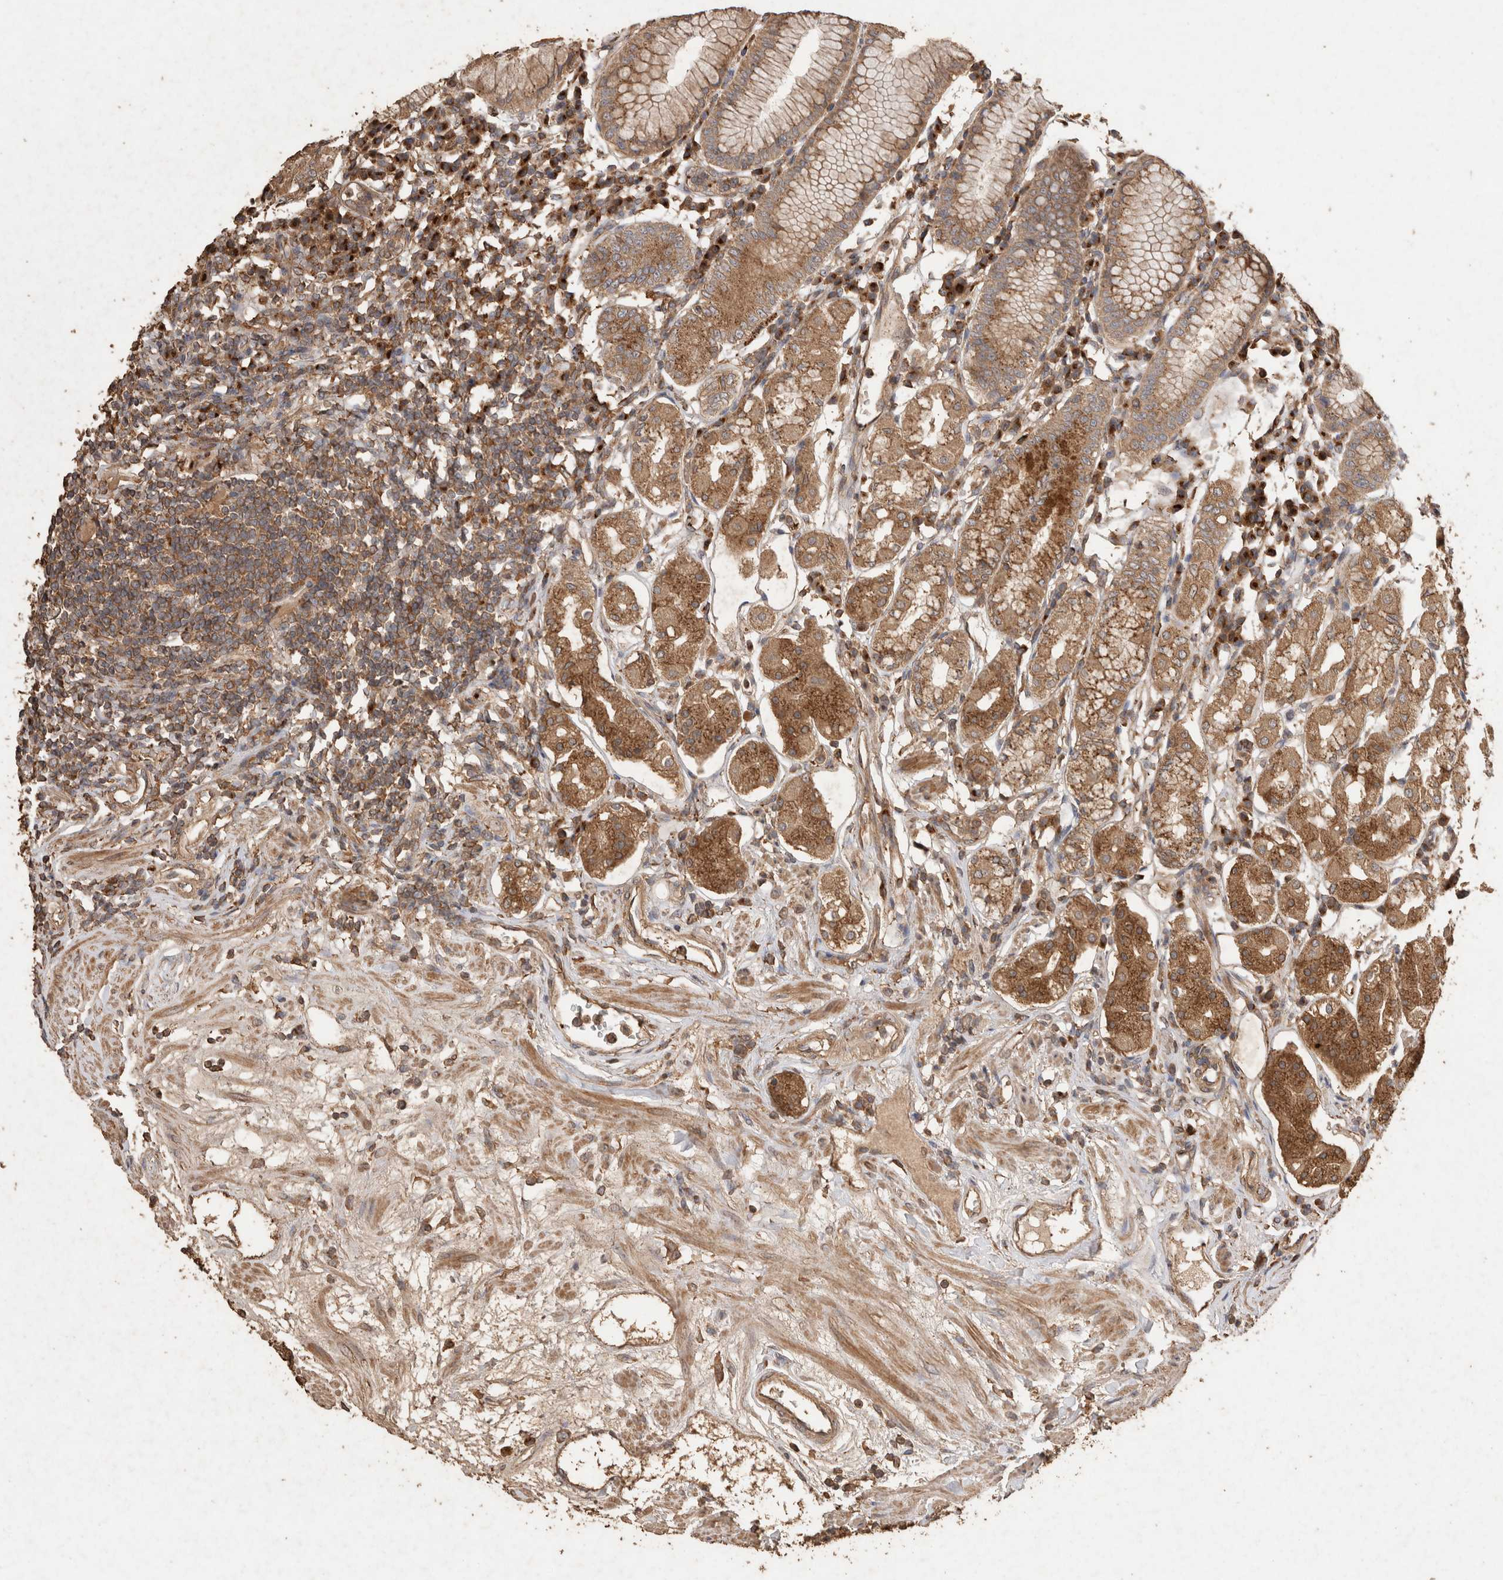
{"staining": {"intensity": "moderate", "quantity": ">75%", "location": "cytoplasmic/membranous"}, "tissue": "stomach", "cell_type": "Glandular cells", "image_type": "normal", "snomed": [{"axis": "morphology", "description": "Normal tissue, NOS"}, {"axis": "topography", "description": "Stomach"}, {"axis": "topography", "description": "Stomach, lower"}], "caption": "Moderate cytoplasmic/membranous positivity is seen in approximately >75% of glandular cells in unremarkable stomach.", "gene": "SNX31", "patient": {"sex": "female", "age": 56}}